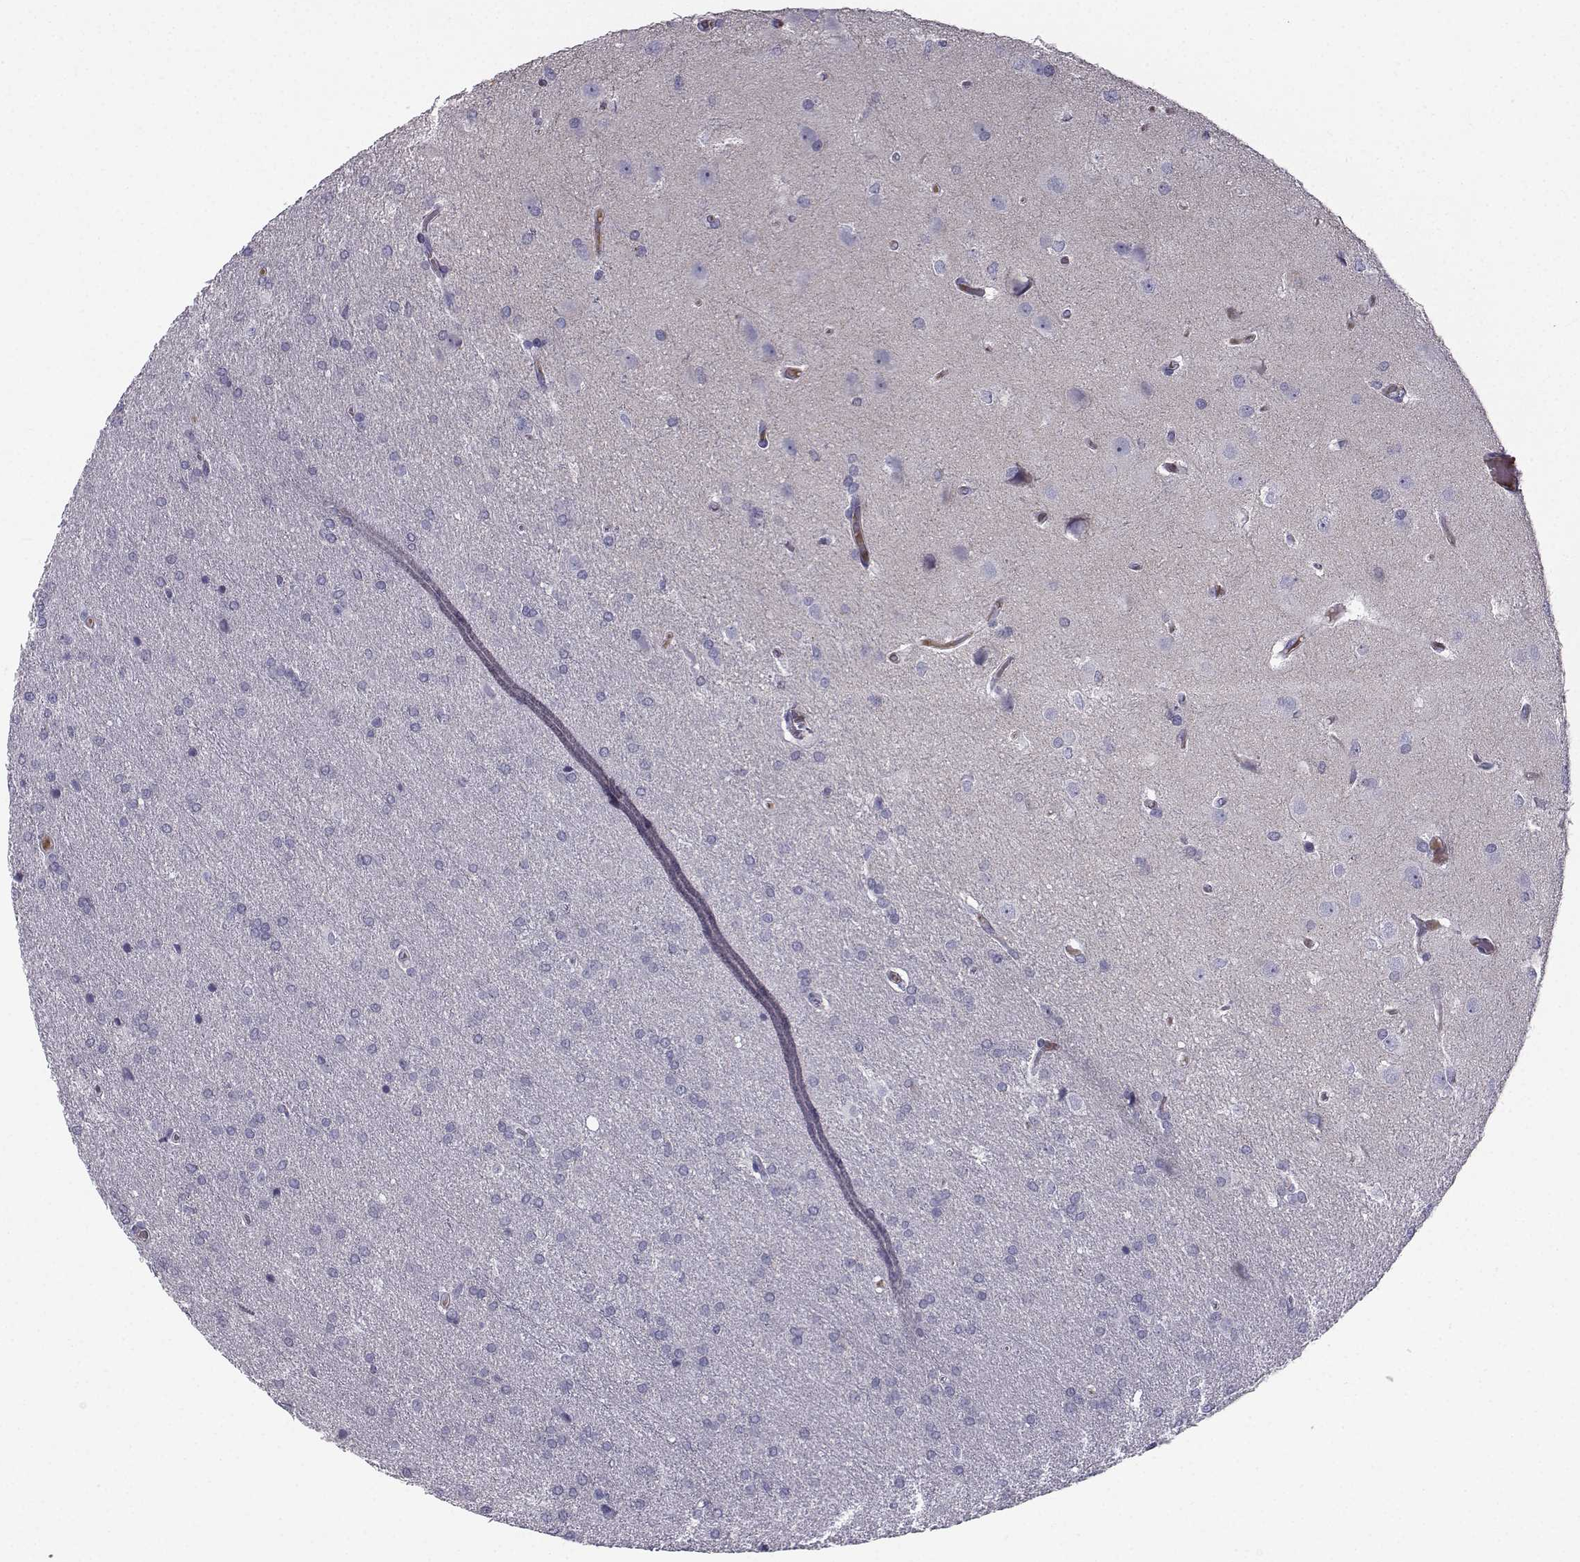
{"staining": {"intensity": "negative", "quantity": "none", "location": "none"}, "tissue": "glioma", "cell_type": "Tumor cells", "image_type": "cancer", "snomed": [{"axis": "morphology", "description": "Glioma, malignant, Low grade"}, {"axis": "topography", "description": "Brain"}], "caption": "This is an IHC histopathology image of malignant glioma (low-grade). There is no positivity in tumor cells.", "gene": "CALCR", "patient": {"sex": "female", "age": 32}}